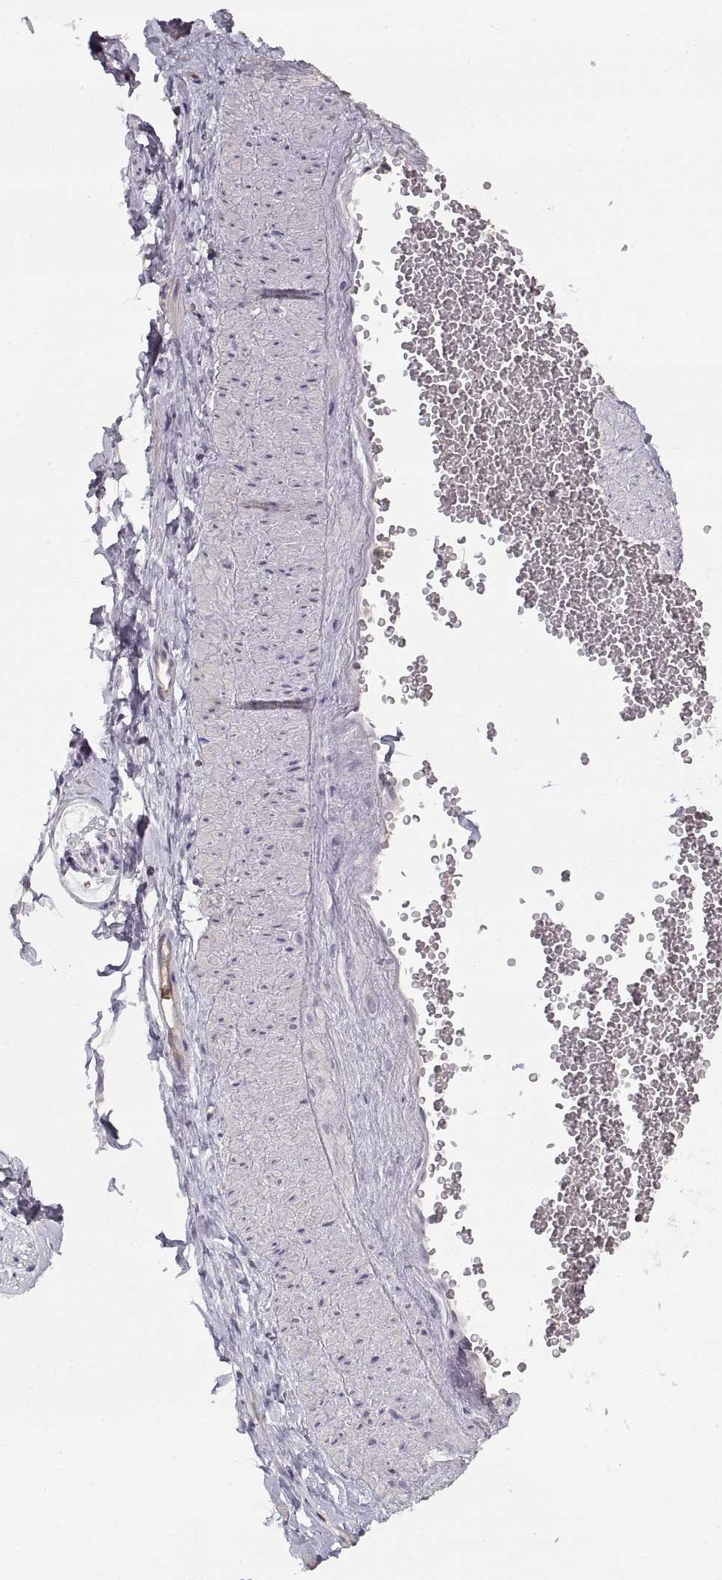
{"staining": {"intensity": "negative", "quantity": "none", "location": "none"}, "tissue": "soft tissue", "cell_type": "Fibroblasts", "image_type": "normal", "snomed": [{"axis": "morphology", "description": "Normal tissue, NOS"}, {"axis": "topography", "description": "Smooth muscle"}, {"axis": "topography", "description": "Peripheral nerve tissue"}], "caption": "Micrograph shows no protein expression in fibroblasts of benign soft tissue.", "gene": "NMNAT2", "patient": {"sex": "male", "age": 22}}